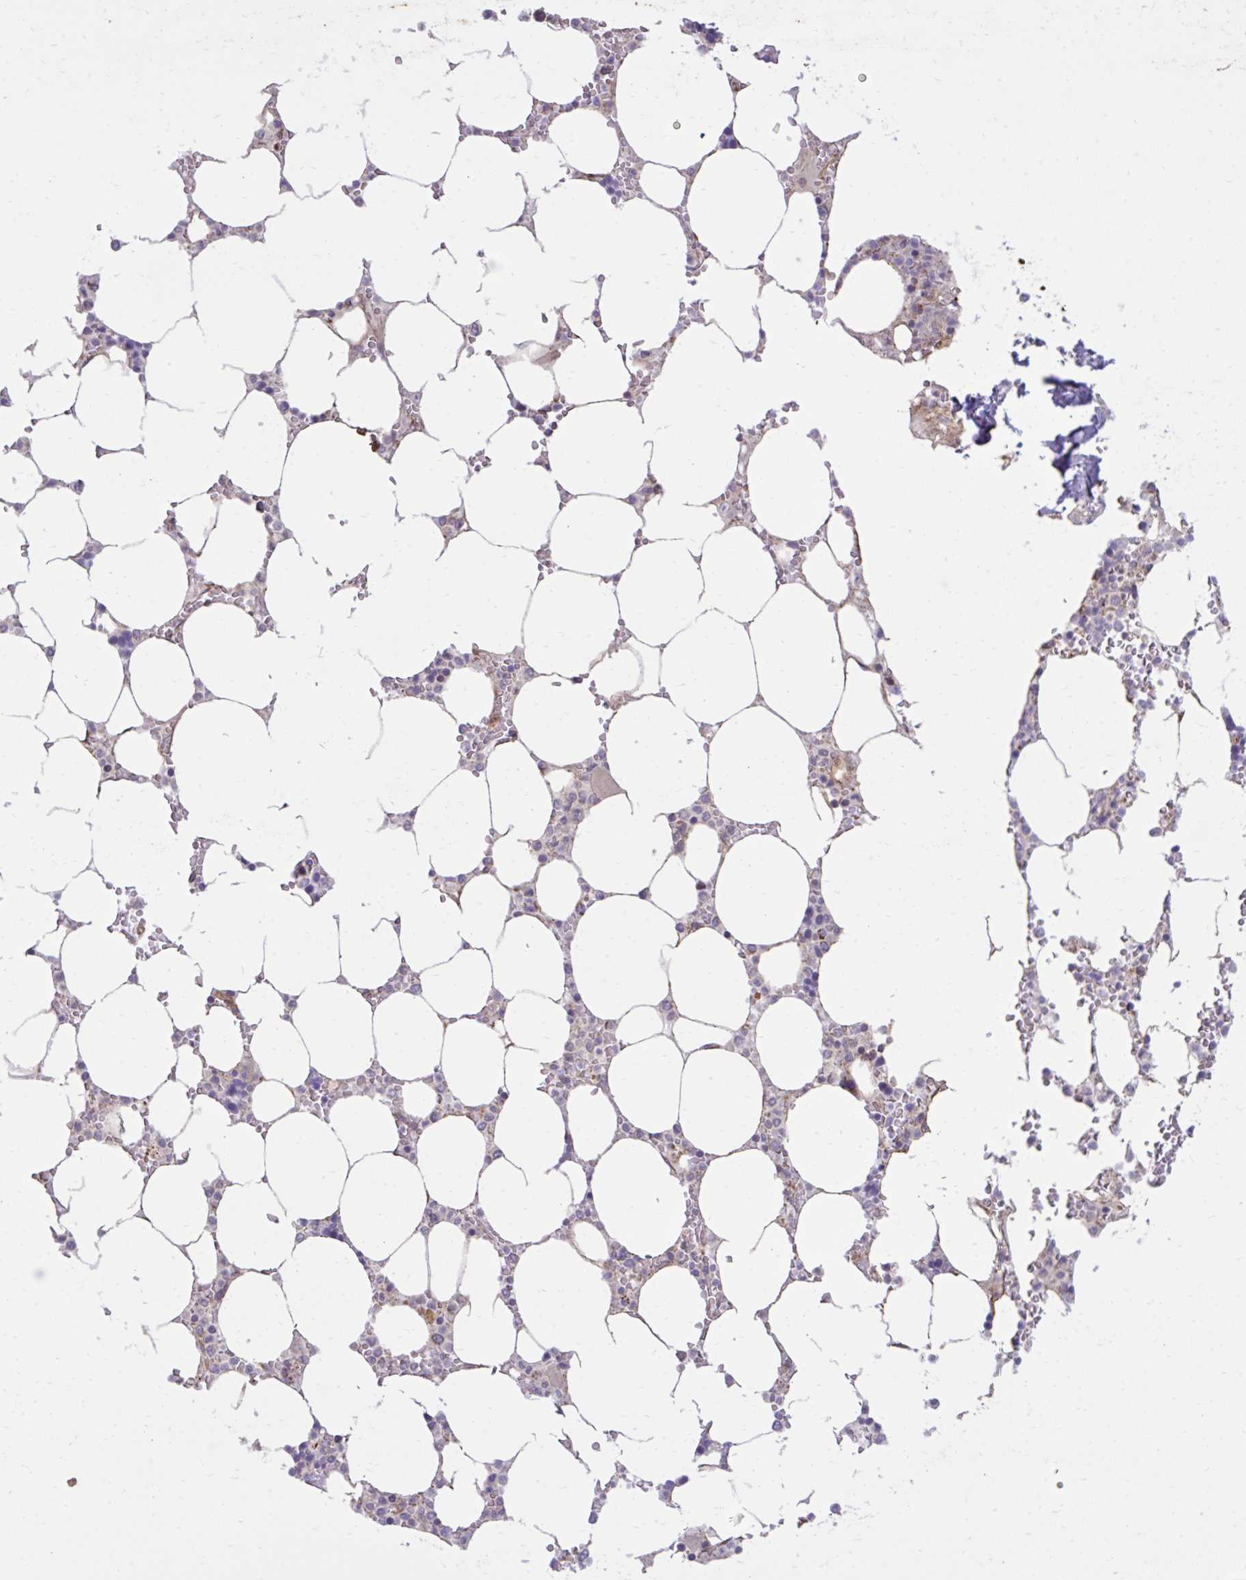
{"staining": {"intensity": "negative", "quantity": "none", "location": "none"}, "tissue": "bone marrow", "cell_type": "Hematopoietic cells", "image_type": "normal", "snomed": [{"axis": "morphology", "description": "Normal tissue, NOS"}, {"axis": "topography", "description": "Bone marrow"}], "caption": "DAB immunohistochemical staining of benign human bone marrow displays no significant expression in hematopoietic cells. (Stains: DAB (3,3'-diaminobenzidine) immunohistochemistry with hematoxylin counter stain, Microscopy: brightfield microscopy at high magnification).", "gene": "LIMS1", "patient": {"sex": "male", "age": 64}}